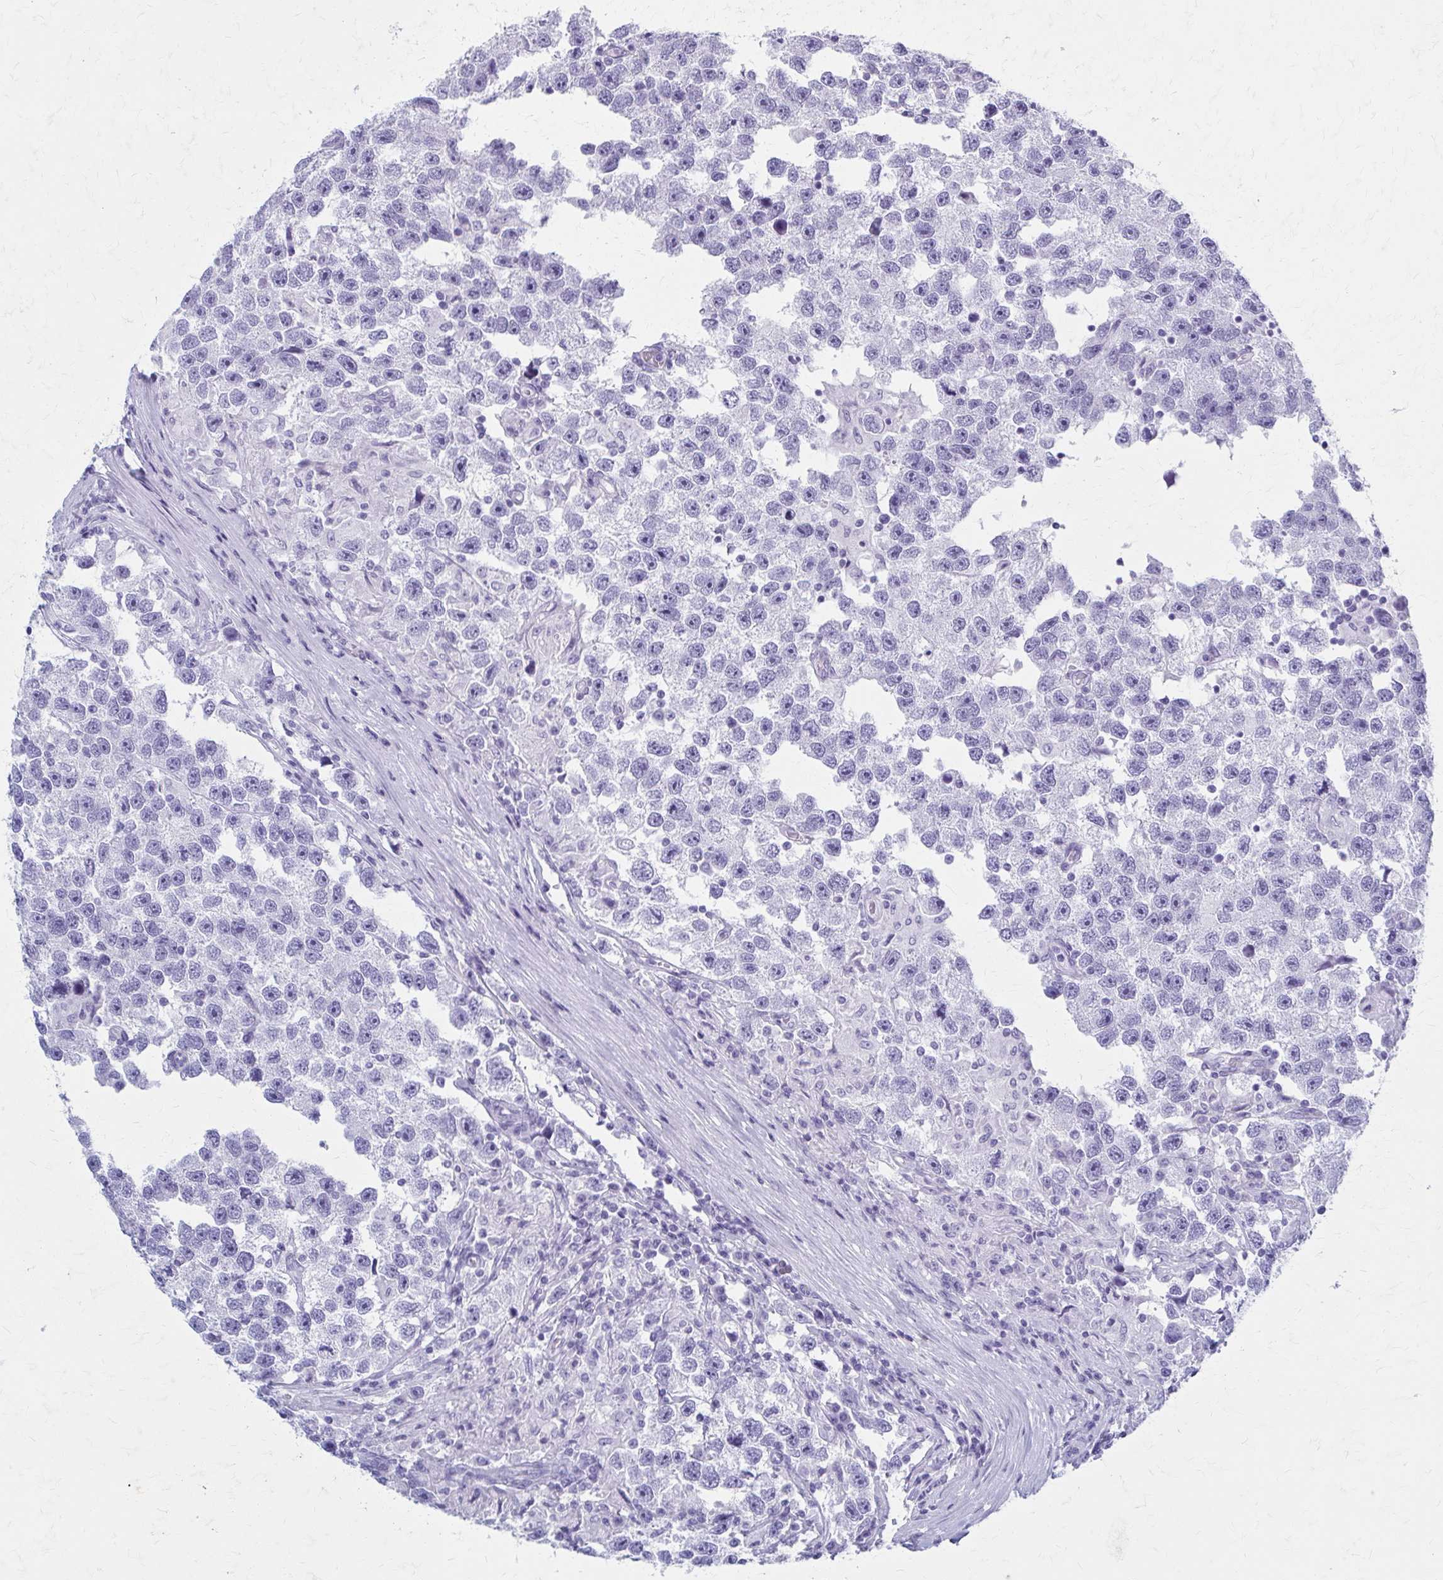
{"staining": {"intensity": "negative", "quantity": "none", "location": "none"}, "tissue": "testis cancer", "cell_type": "Tumor cells", "image_type": "cancer", "snomed": [{"axis": "morphology", "description": "Seminoma, NOS"}, {"axis": "topography", "description": "Testis"}], "caption": "Tumor cells show no significant positivity in testis cancer (seminoma). (DAB (3,3'-diaminobenzidine) immunohistochemistry (IHC), high magnification).", "gene": "CELF5", "patient": {"sex": "male", "age": 26}}